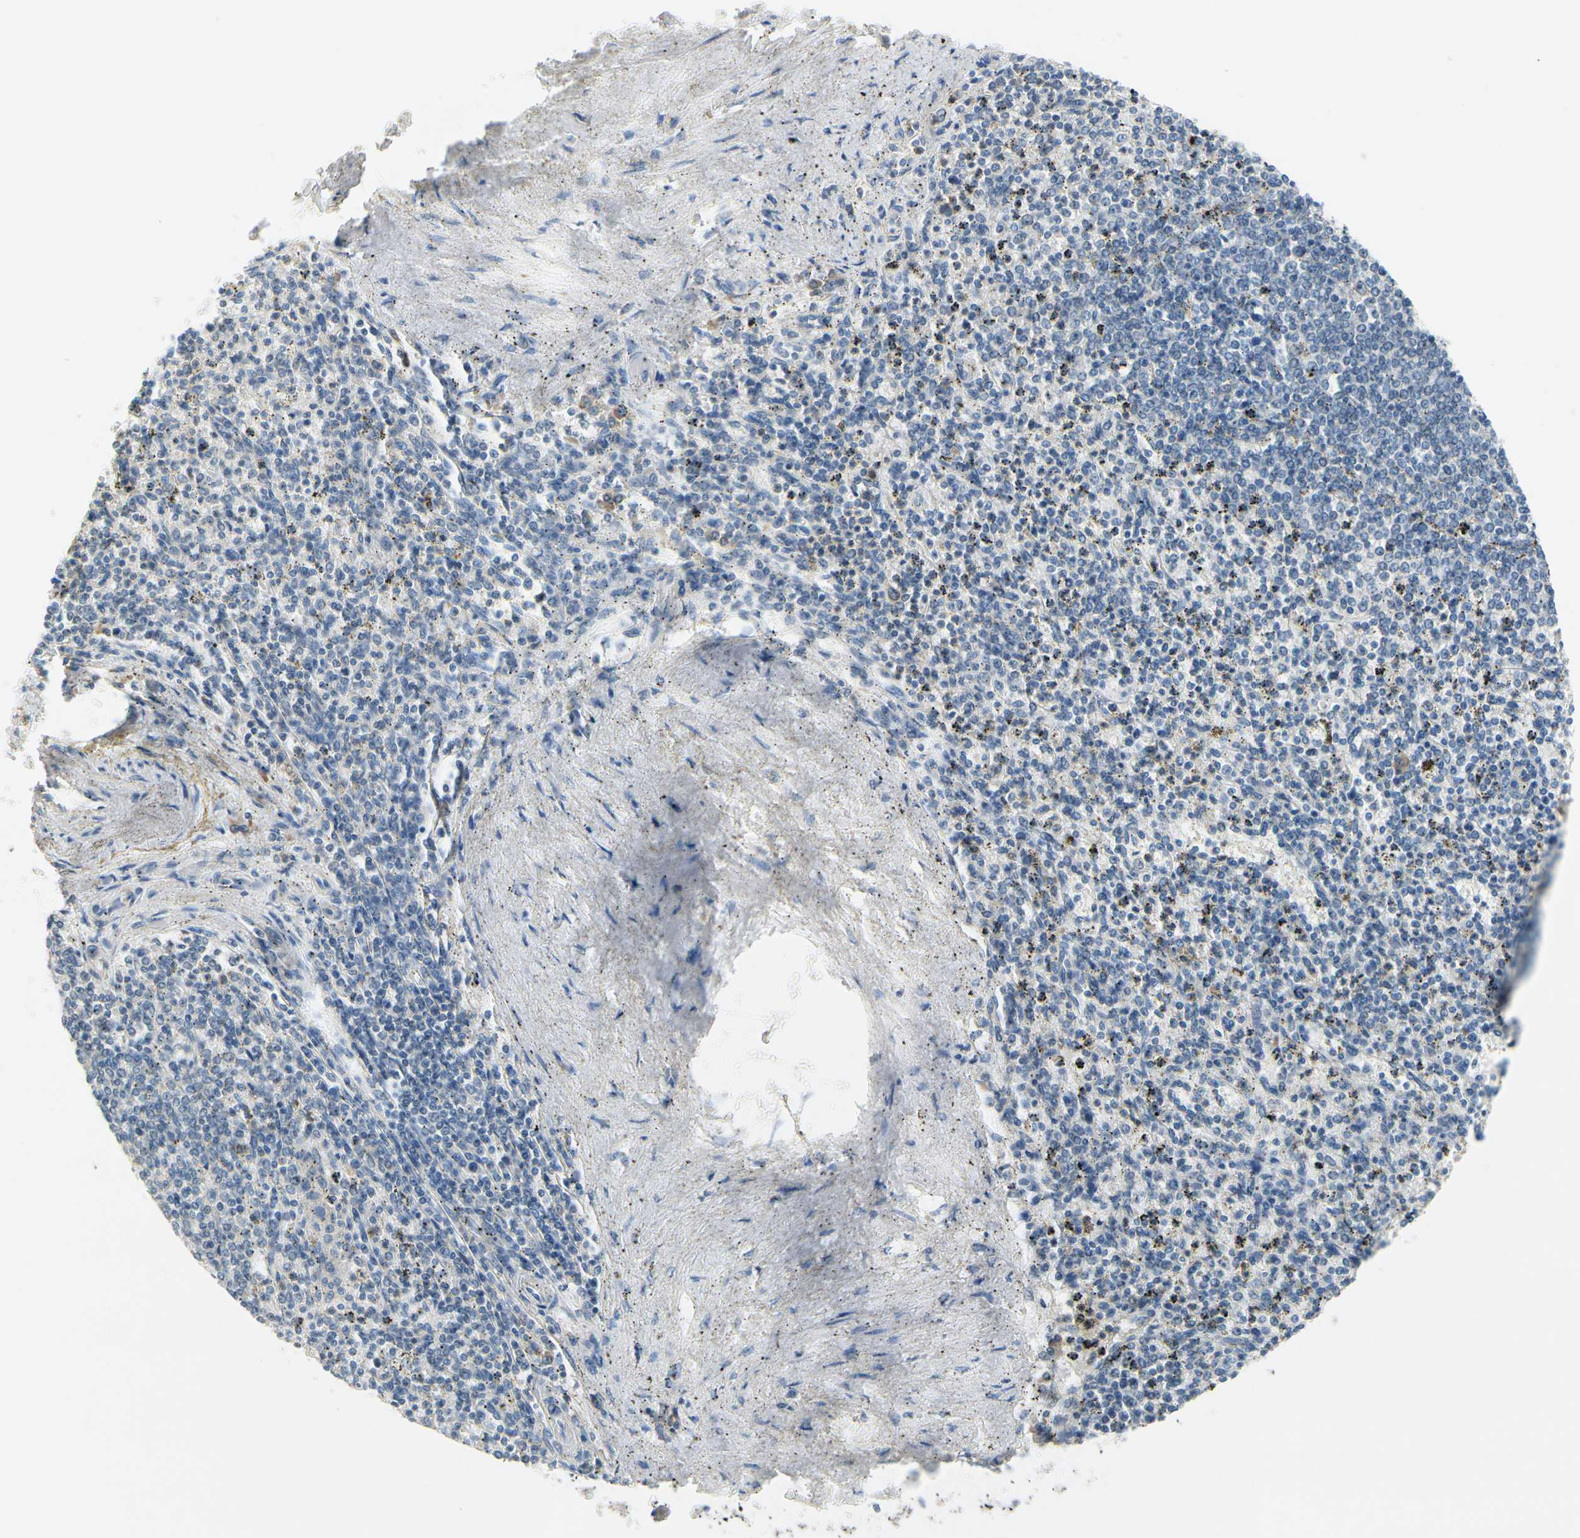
{"staining": {"intensity": "negative", "quantity": "none", "location": "none"}, "tissue": "spleen", "cell_type": "Cells in red pulp", "image_type": "normal", "snomed": [{"axis": "morphology", "description": "Normal tissue, NOS"}, {"axis": "topography", "description": "Spleen"}], "caption": "There is no significant positivity in cells in red pulp of spleen. The staining is performed using DAB brown chromogen with nuclei counter-stained in using hematoxylin.", "gene": "CKAP2", "patient": {"sex": "male", "age": 72}}